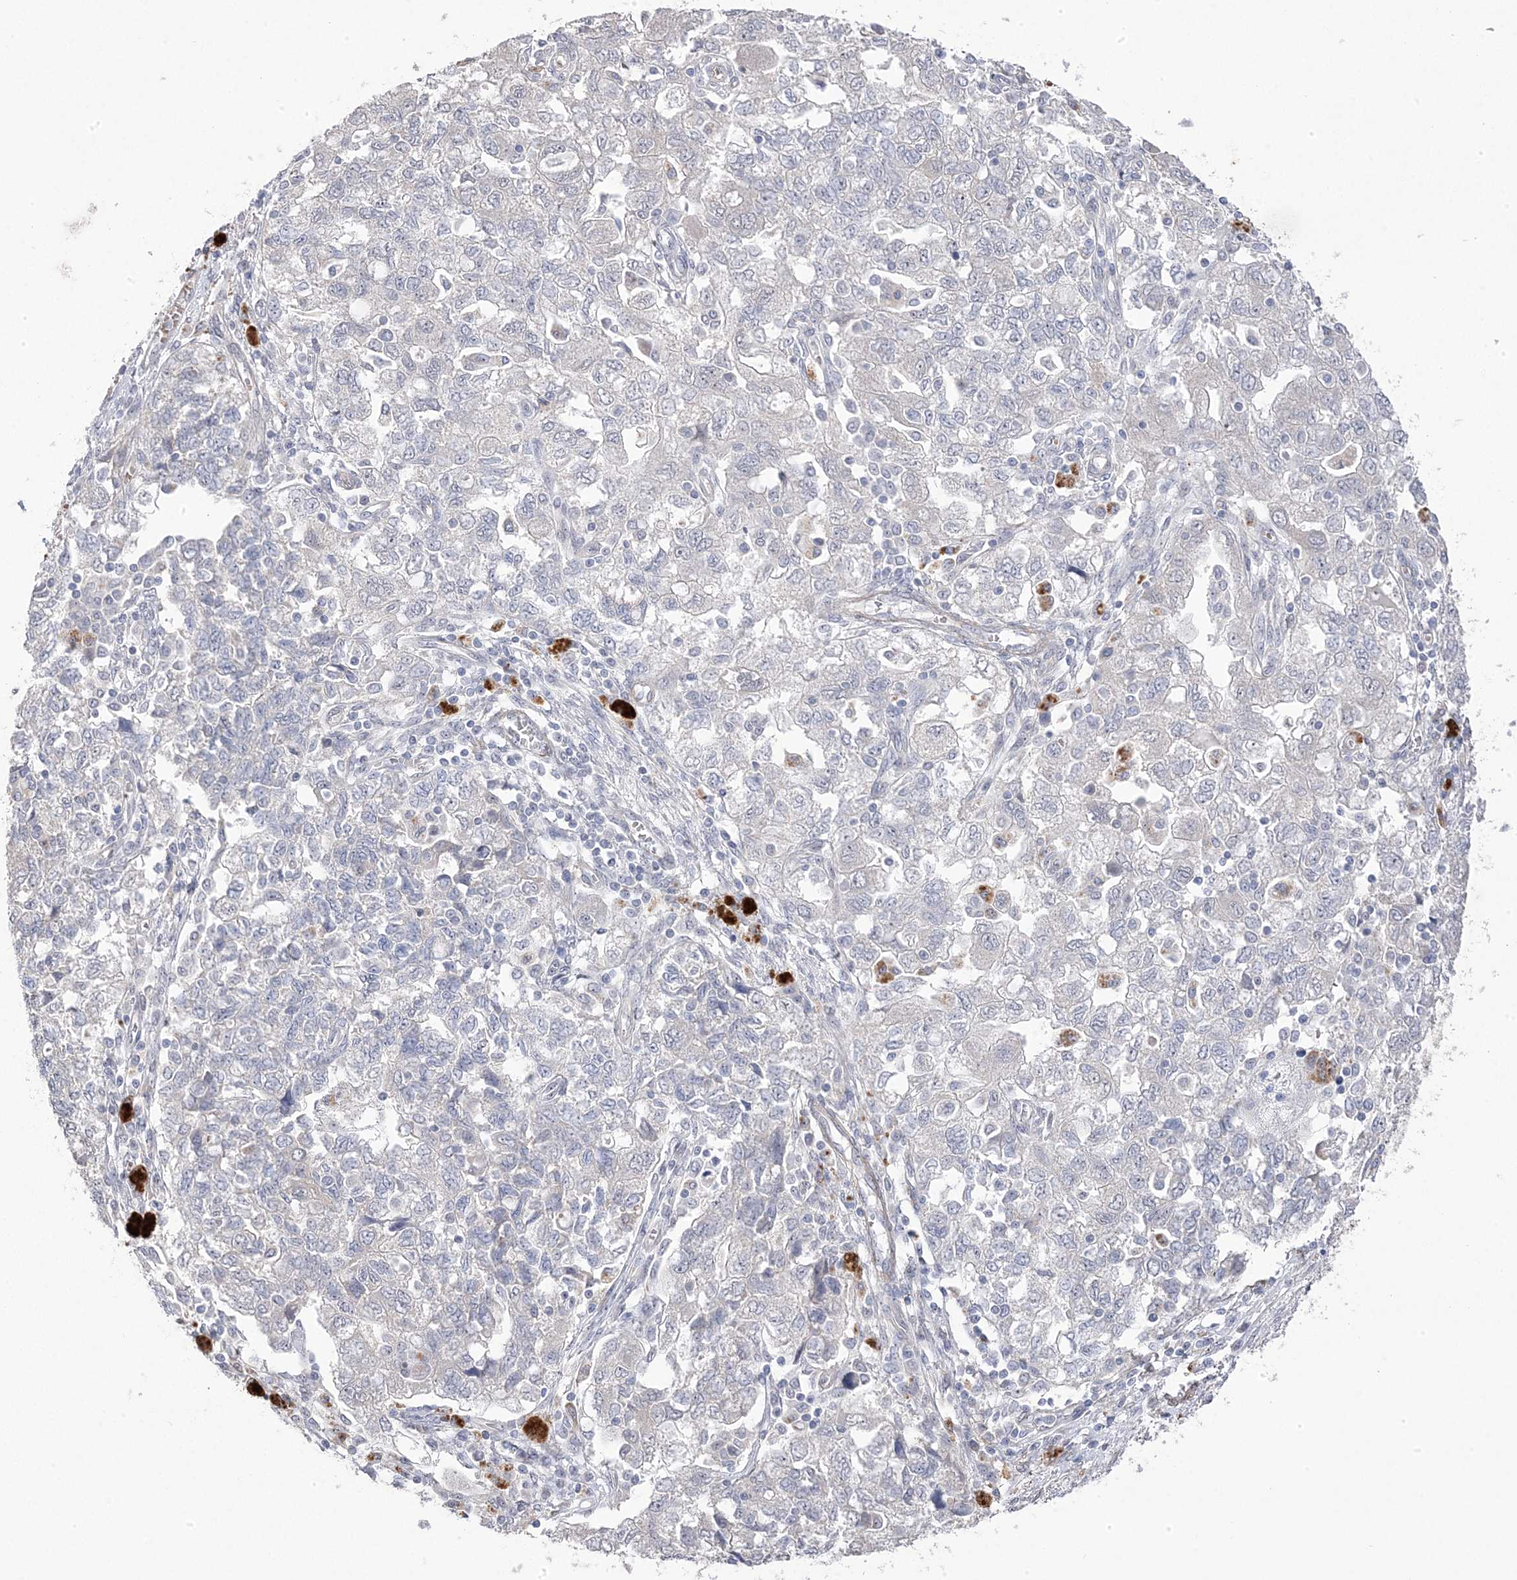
{"staining": {"intensity": "negative", "quantity": "none", "location": "none"}, "tissue": "ovarian cancer", "cell_type": "Tumor cells", "image_type": "cancer", "snomed": [{"axis": "morphology", "description": "Carcinoma, NOS"}, {"axis": "morphology", "description": "Cystadenocarcinoma, serous, NOS"}, {"axis": "topography", "description": "Ovary"}], "caption": "IHC of ovarian cancer demonstrates no staining in tumor cells. (Brightfield microscopy of DAB immunohistochemistry (IHC) at high magnification).", "gene": "GTPBP6", "patient": {"sex": "female", "age": 69}}